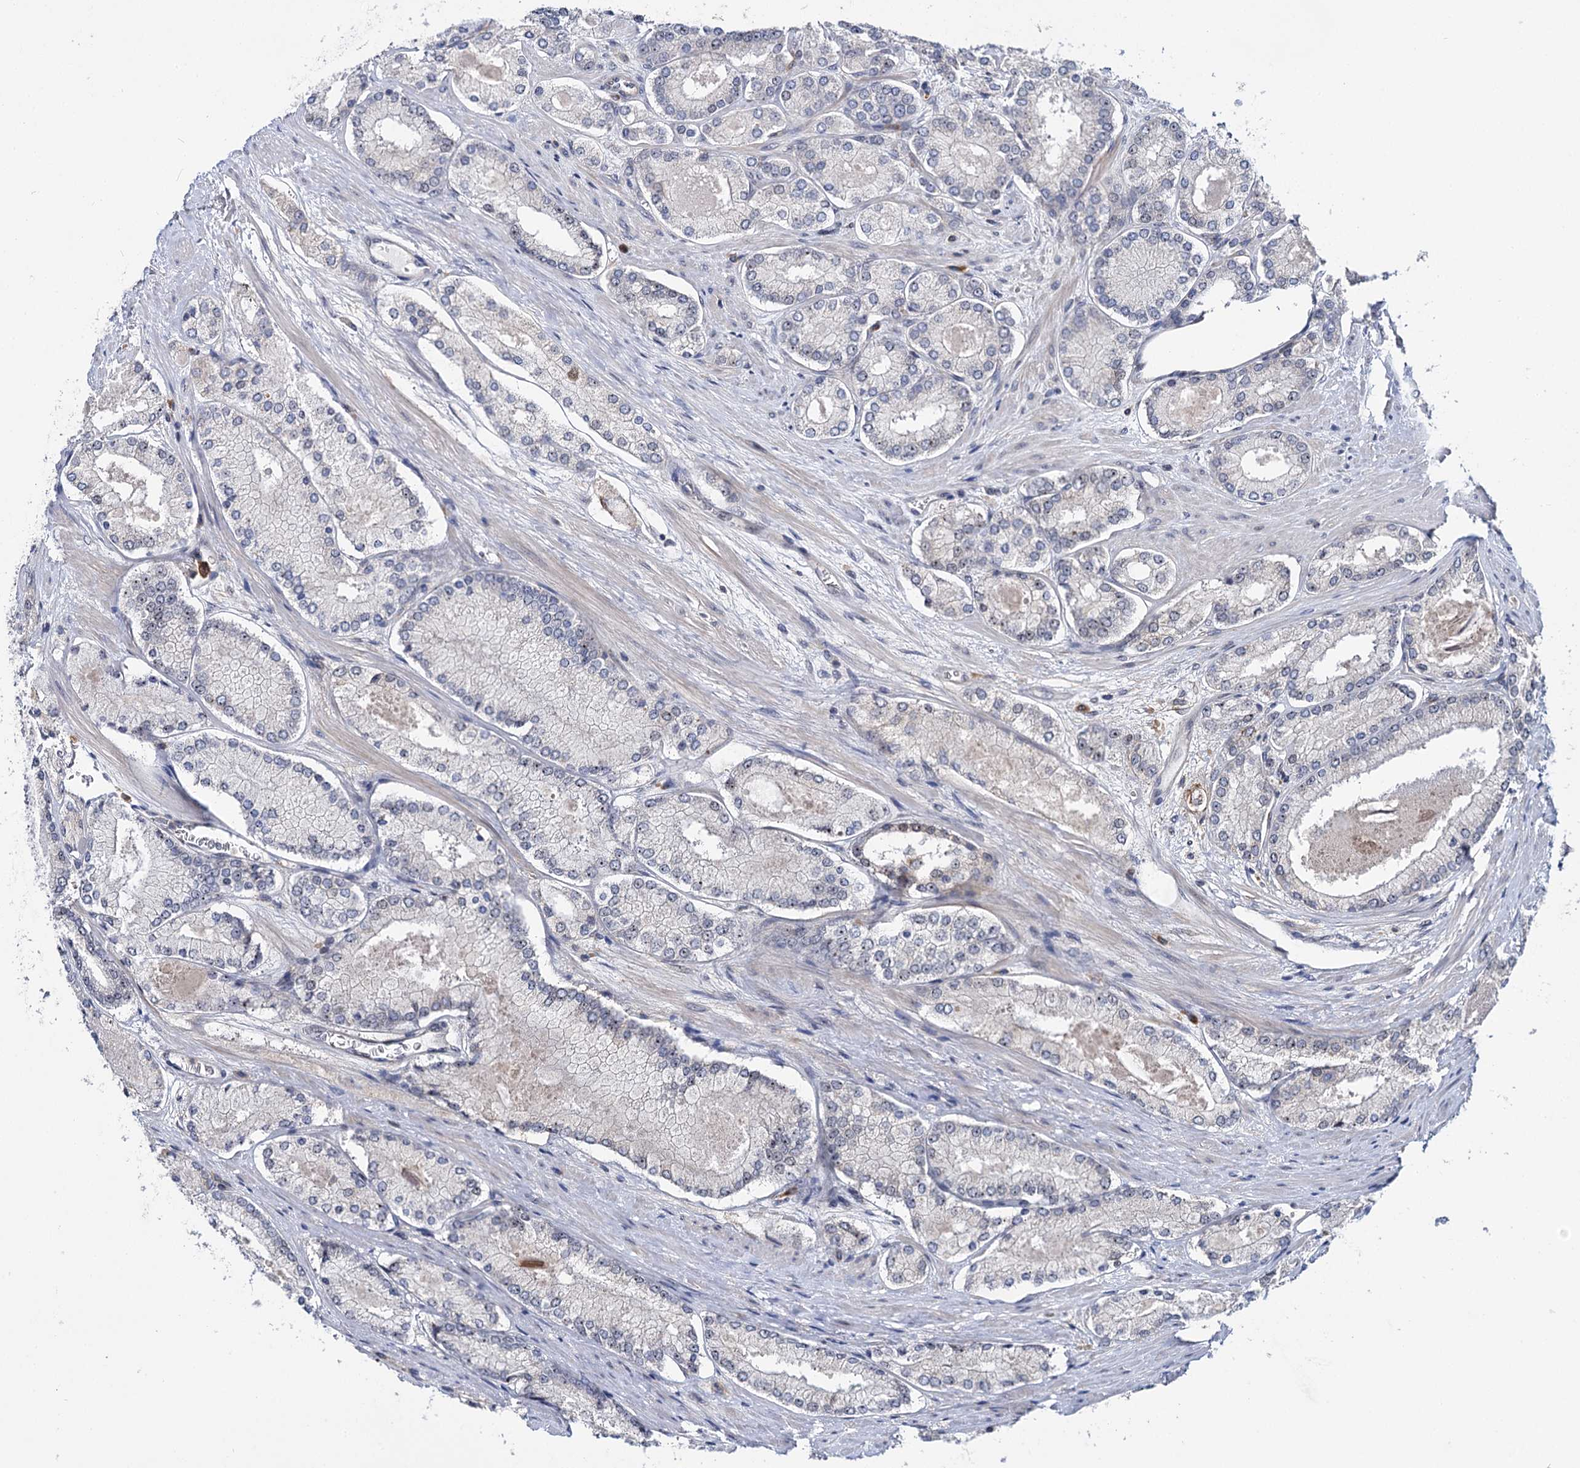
{"staining": {"intensity": "negative", "quantity": "none", "location": "none"}, "tissue": "prostate cancer", "cell_type": "Tumor cells", "image_type": "cancer", "snomed": [{"axis": "morphology", "description": "Adenocarcinoma, Low grade"}, {"axis": "topography", "description": "Prostate"}], "caption": "An image of prostate adenocarcinoma (low-grade) stained for a protein exhibits no brown staining in tumor cells.", "gene": "SUPT20H", "patient": {"sex": "male", "age": 74}}